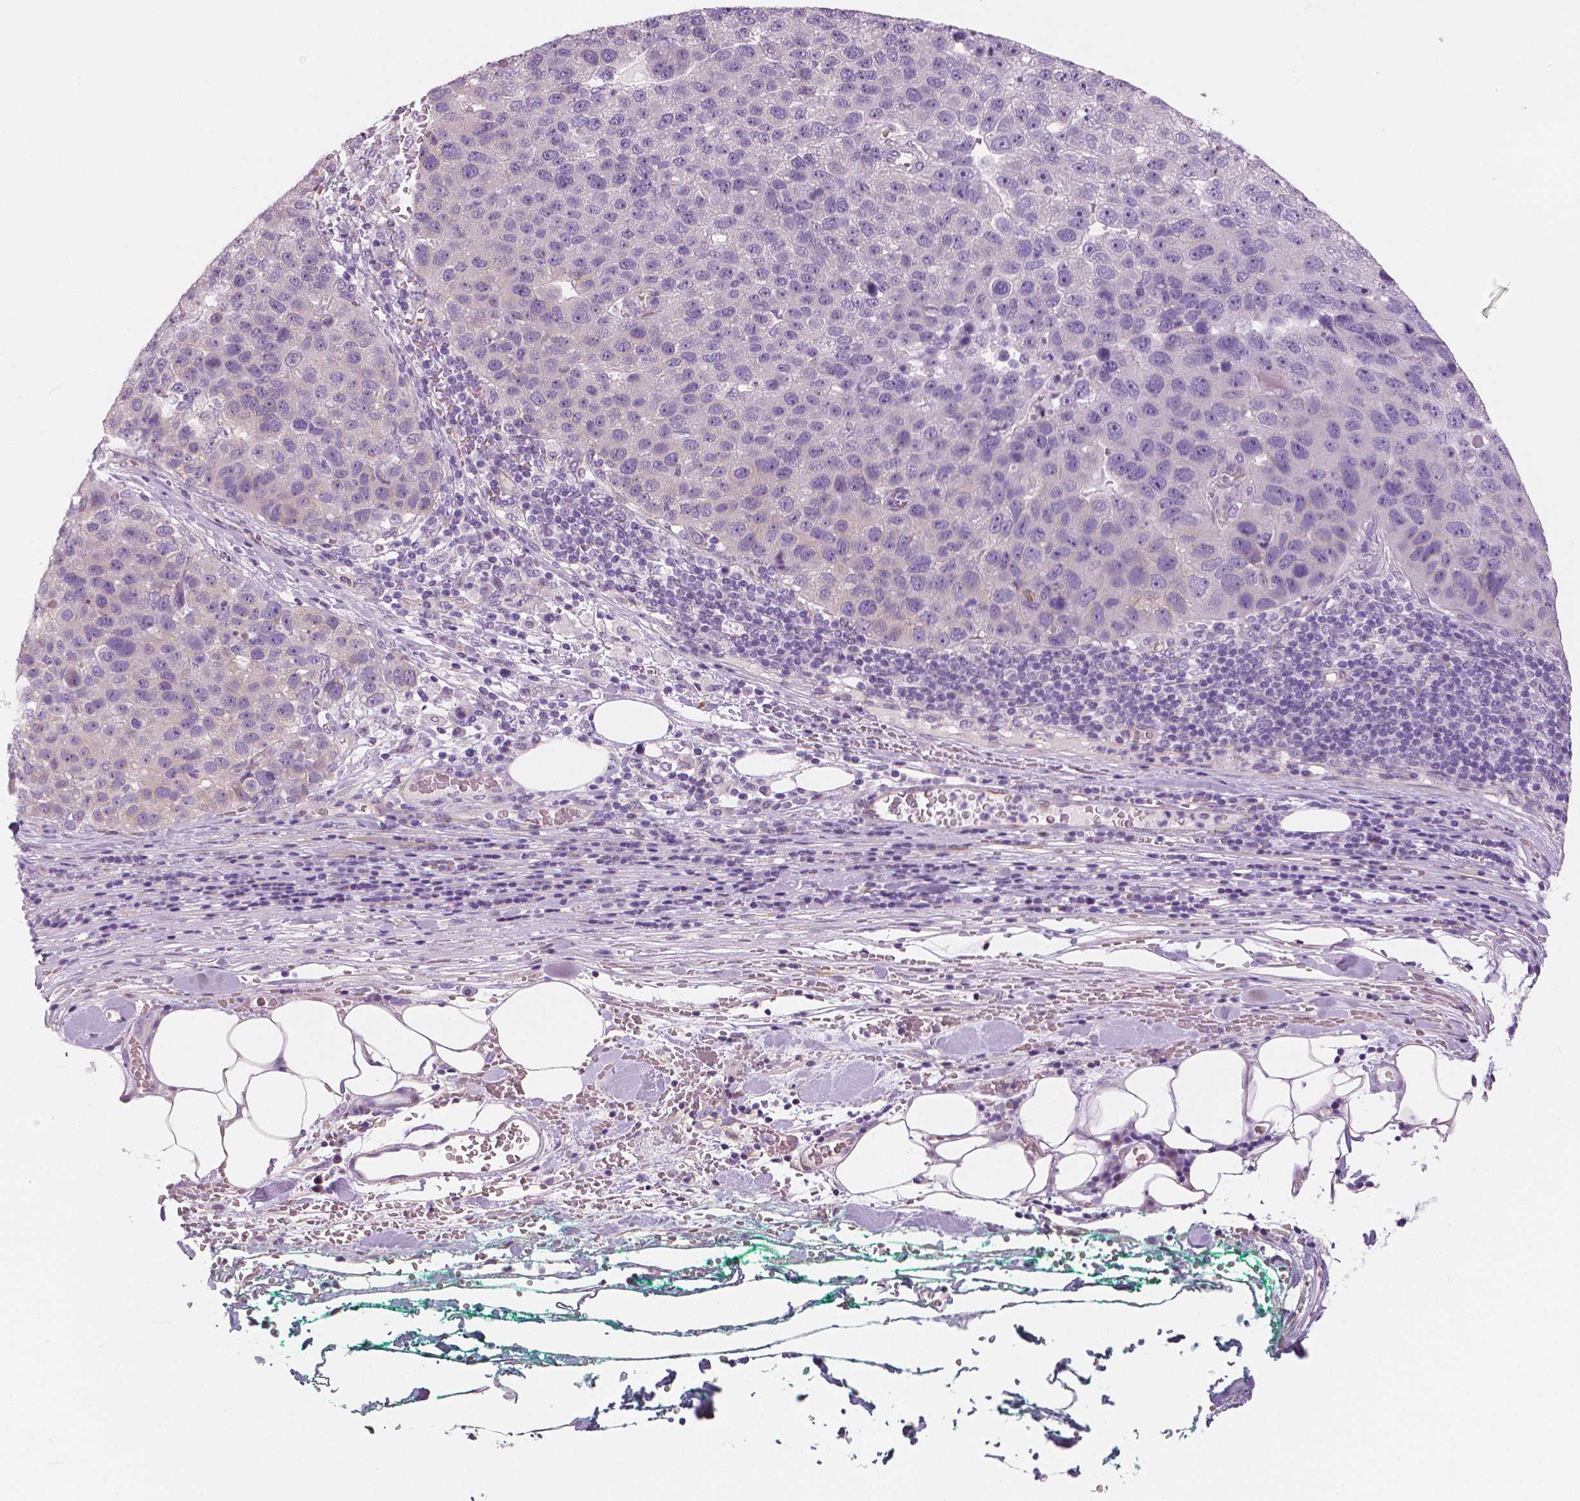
{"staining": {"intensity": "negative", "quantity": "none", "location": "none"}, "tissue": "pancreatic cancer", "cell_type": "Tumor cells", "image_type": "cancer", "snomed": [{"axis": "morphology", "description": "Adenocarcinoma, NOS"}, {"axis": "topography", "description": "Pancreas"}], "caption": "This histopathology image is of pancreatic cancer (adenocarcinoma) stained with immunohistochemistry (IHC) to label a protein in brown with the nuclei are counter-stained blue. There is no positivity in tumor cells.", "gene": "SLC24A1", "patient": {"sex": "female", "age": 61}}